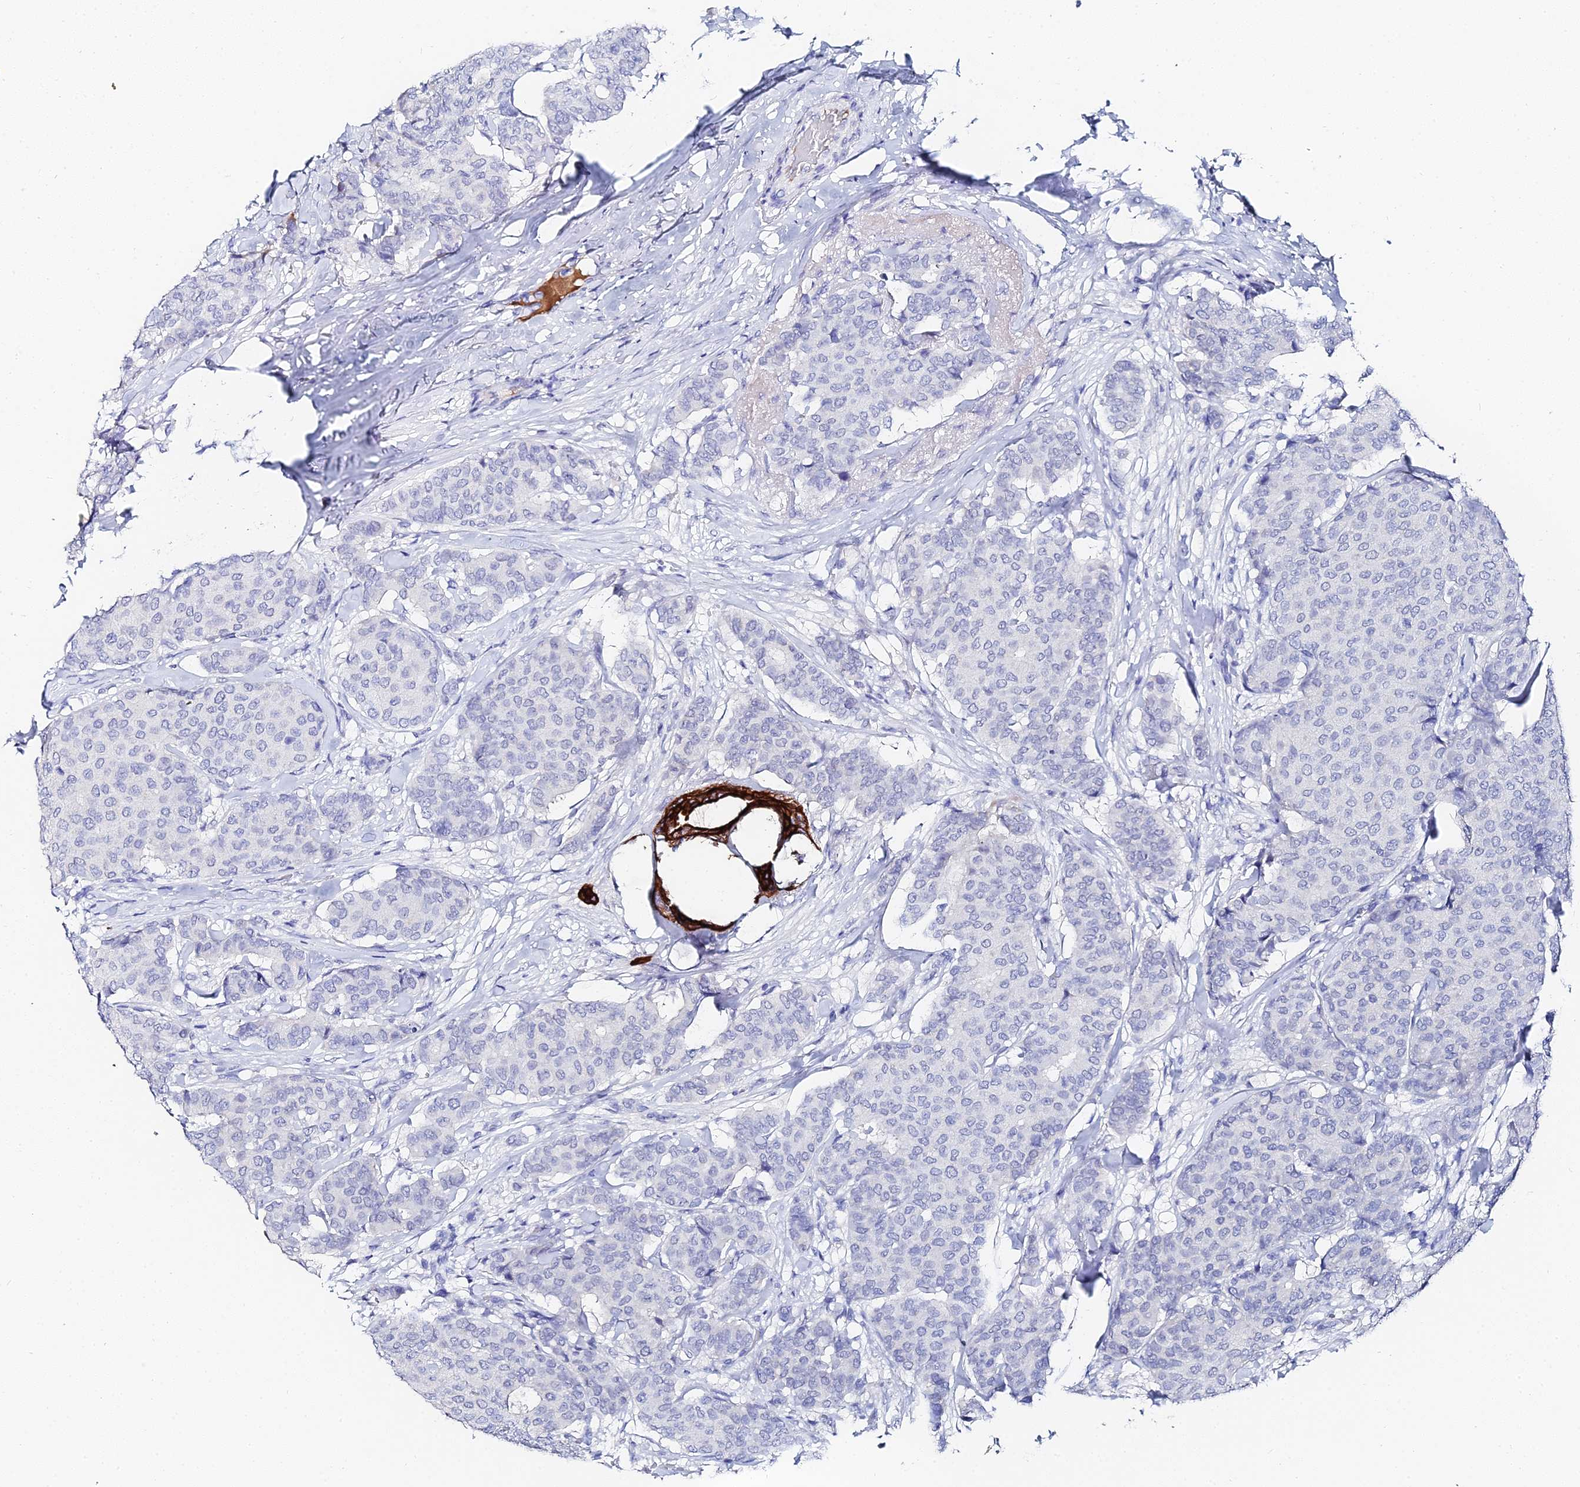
{"staining": {"intensity": "negative", "quantity": "none", "location": "none"}, "tissue": "breast cancer", "cell_type": "Tumor cells", "image_type": "cancer", "snomed": [{"axis": "morphology", "description": "Duct carcinoma"}, {"axis": "topography", "description": "Breast"}], "caption": "This is an IHC photomicrograph of breast infiltrating ductal carcinoma. There is no positivity in tumor cells.", "gene": "KRT17", "patient": {"sex": "female", "age": 75}}